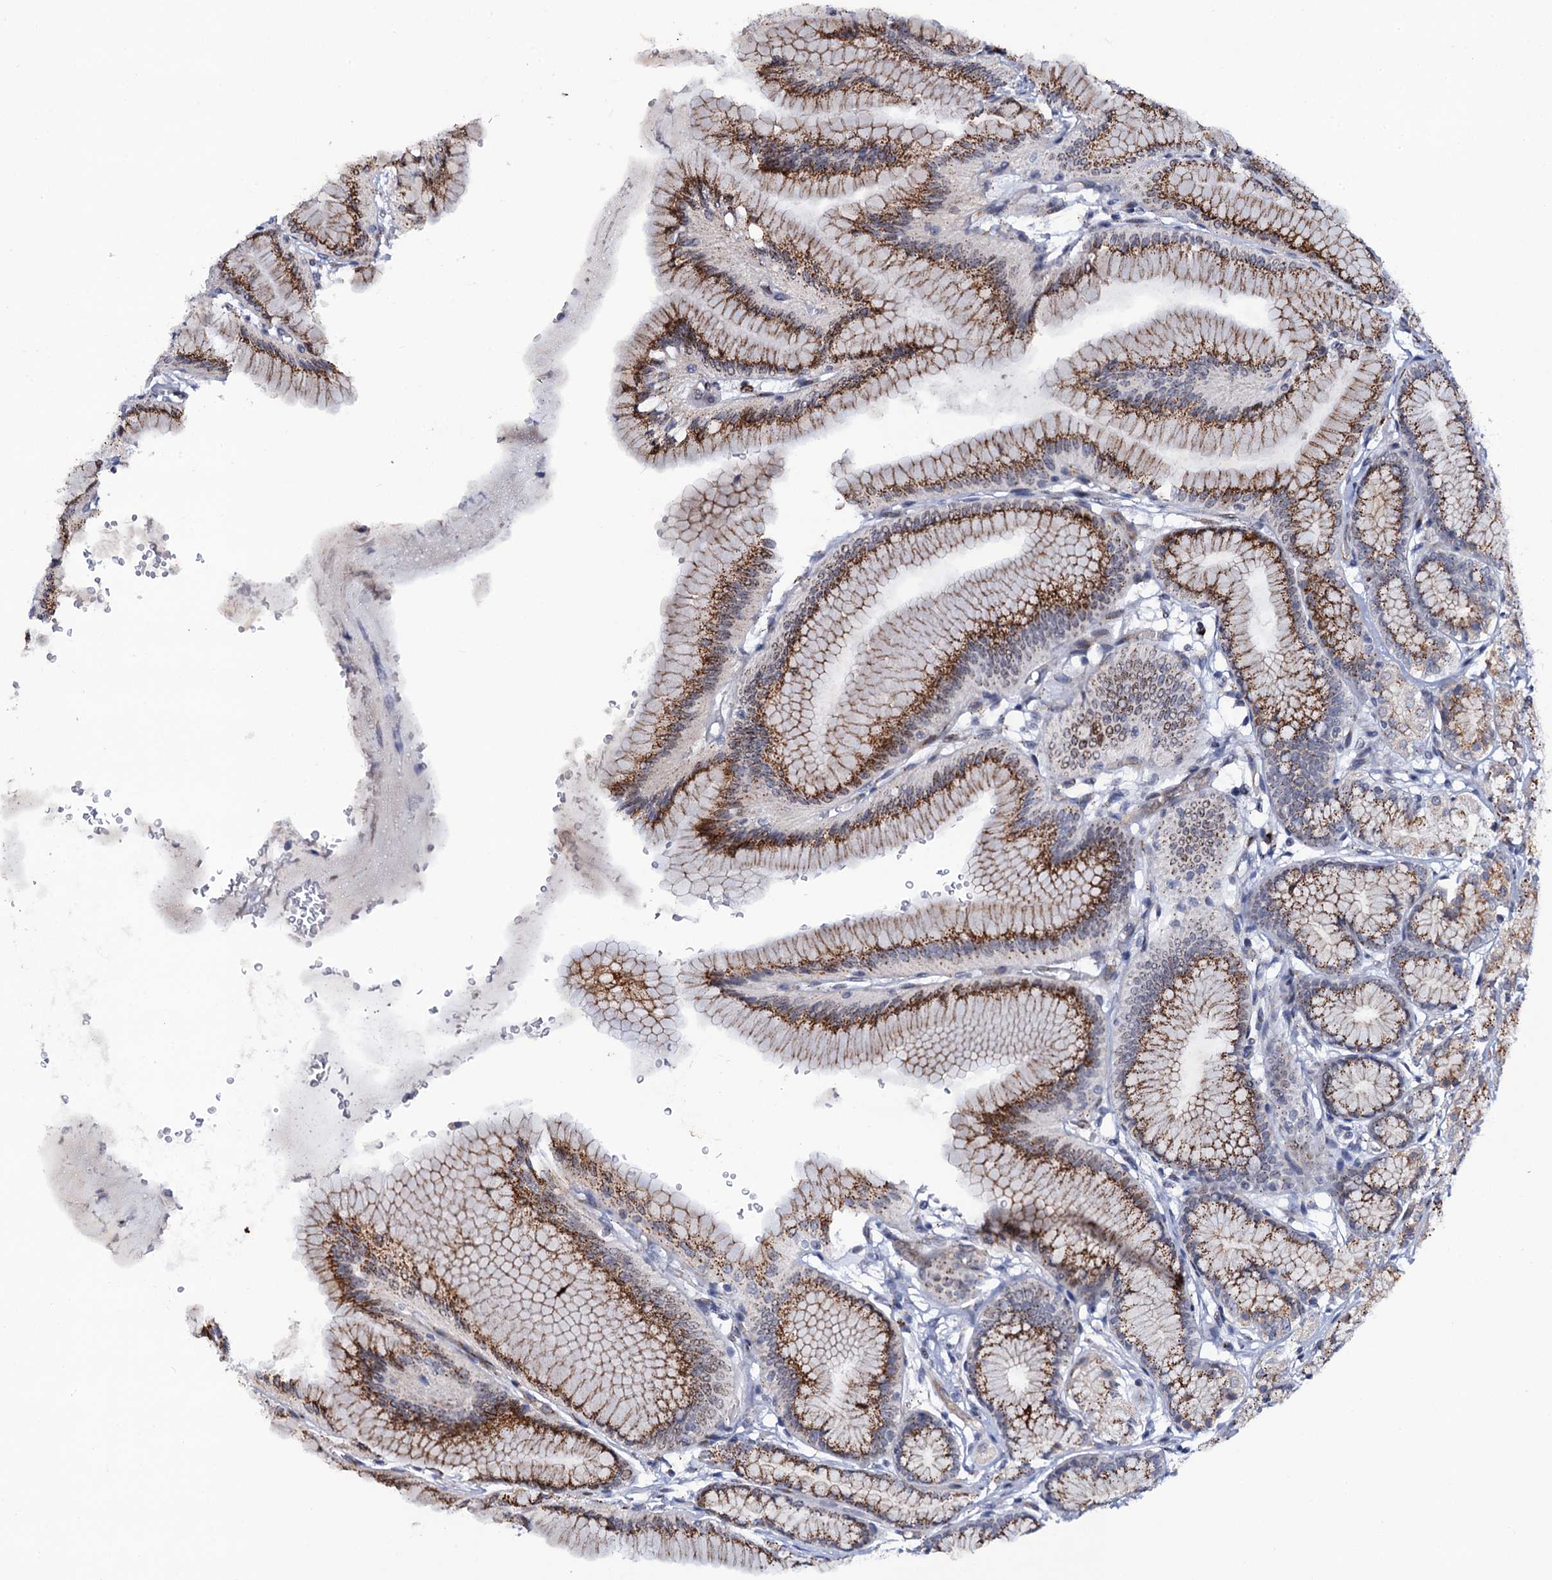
{"staining": {"intensity": "strong", "quantity": ">75%", "location": "cytoplasmic/membranous"}, "tissue": "stomach", "cell_type": "Glandular cells", "image_type": "normal", "snomed": [{"axis": "morphology", "description": "Normal tissue, NOS"}, {"axis": "morphology", "description": "Adenocarcinoma, NOS"}, {"axis": "morphology", "description": "Adenocarcinoma, High grade"}, {"axis": "topography", "description": "Stomach, upper"}, {"axis": "topography", "description": "Stomach"}], "caption": "Stomach stained for a protein exhibits strong cytoplasmic/membranous positivity in glandular cells.", "gene": "THAP2", "patient": {"sex": "female", "age": 65}}